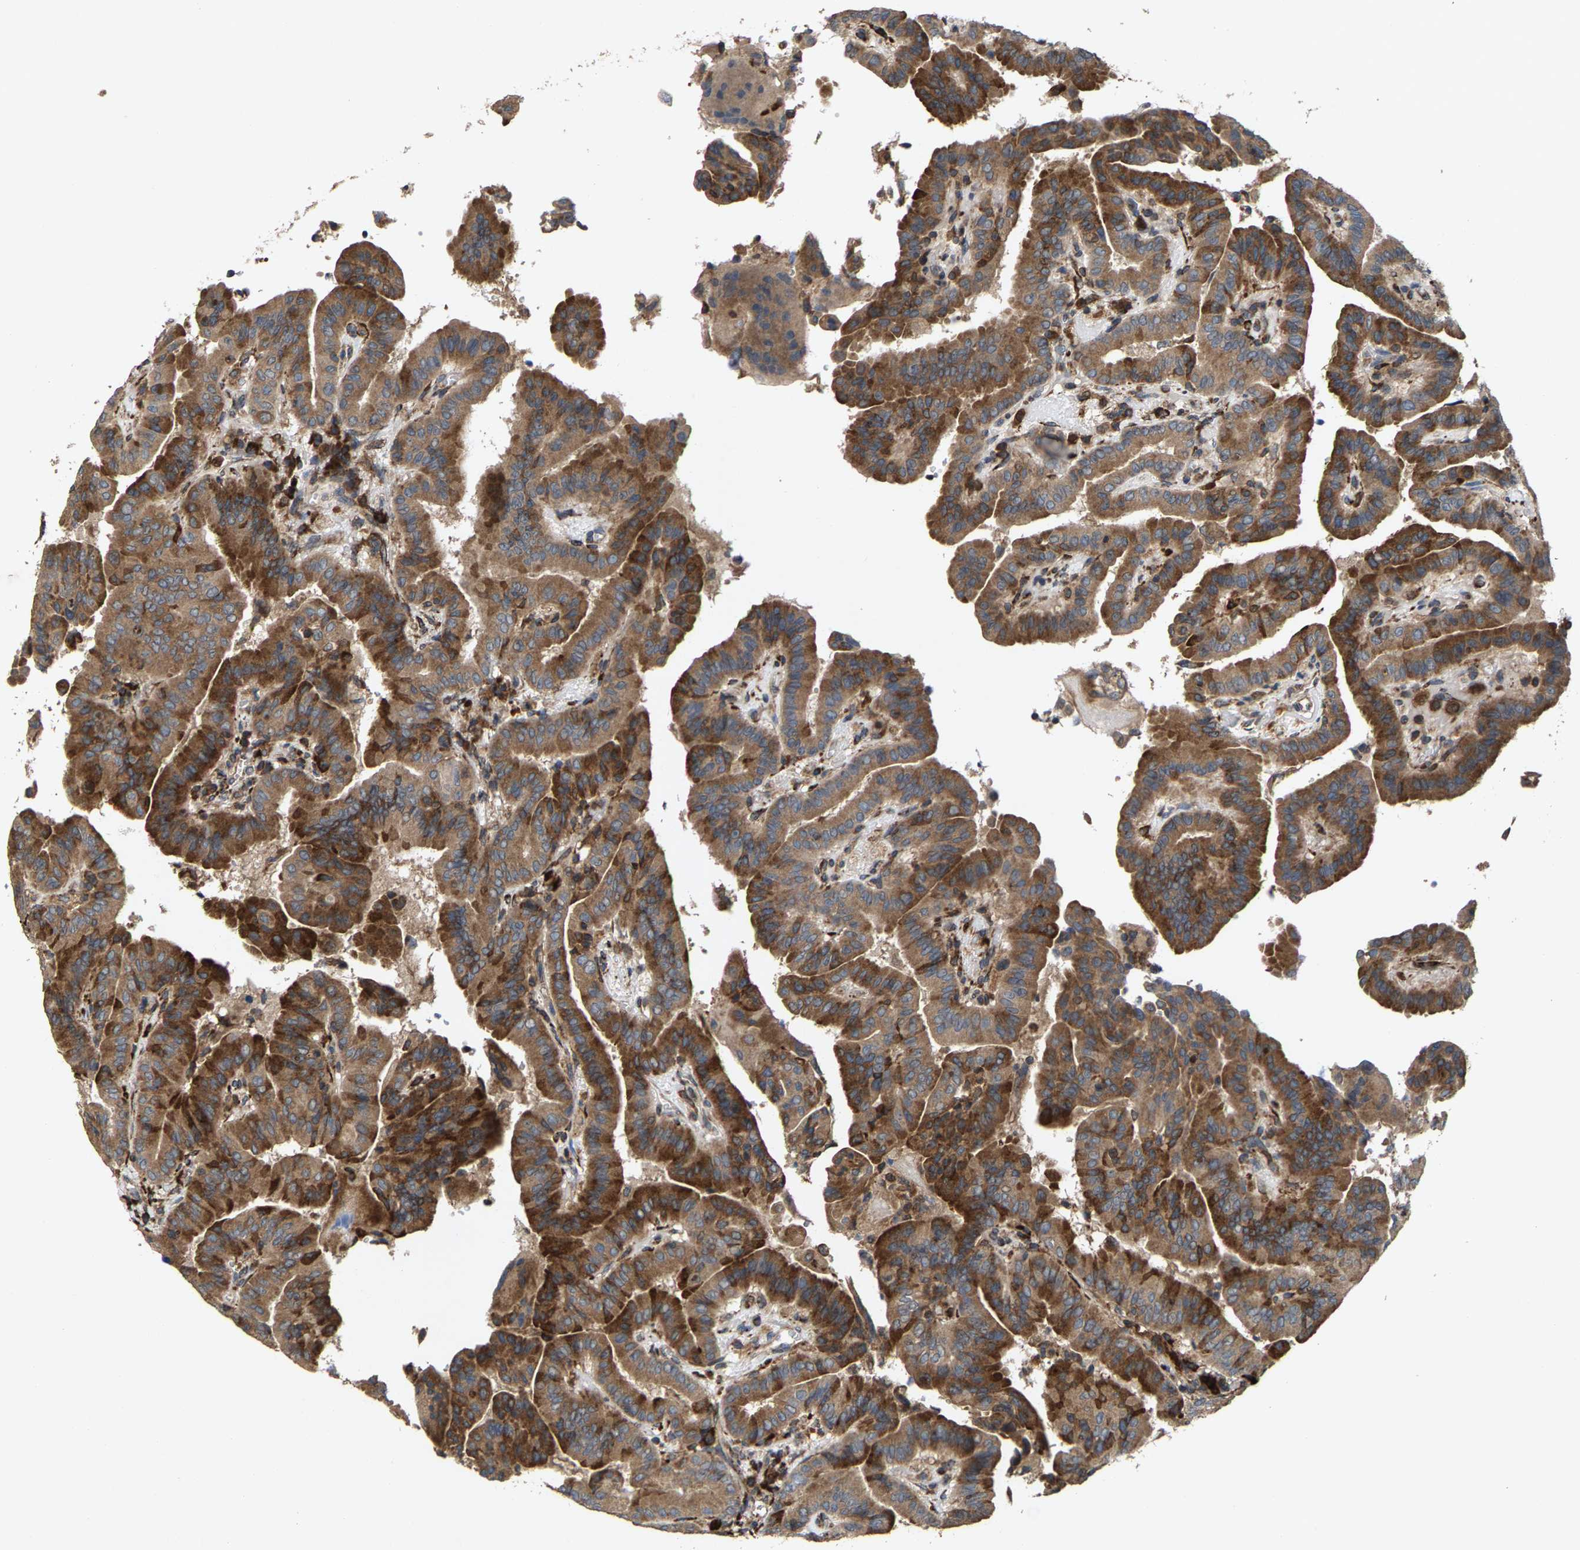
{"staining": {"intensity": "strong", "quantity": ">75%", "location": "cytoplasmic/membranous"}, "tissue": "thyroid cancer", "cell_type": "Tumor cells", "image_type": "cancer", "snomed": [{"axis": "morphology", "description": "Papillary adenocarcinoma, NOS"}, {"axis": "topography", "description": "Thyroid gland"}], "caption": "A photomicrograph of human thyroid papillary adenocarcinoma stained for a protein displays strong cytoplasmic/membranous brown staining in tumor cells. (Stains: DAB (3,3'-diaminobenzidine) in brown, nuclei in blue, Microscopy: brightfield microscopy at high magnification).", "gene": "FGD3", "patient": {"sex": "male", "age": 33}}